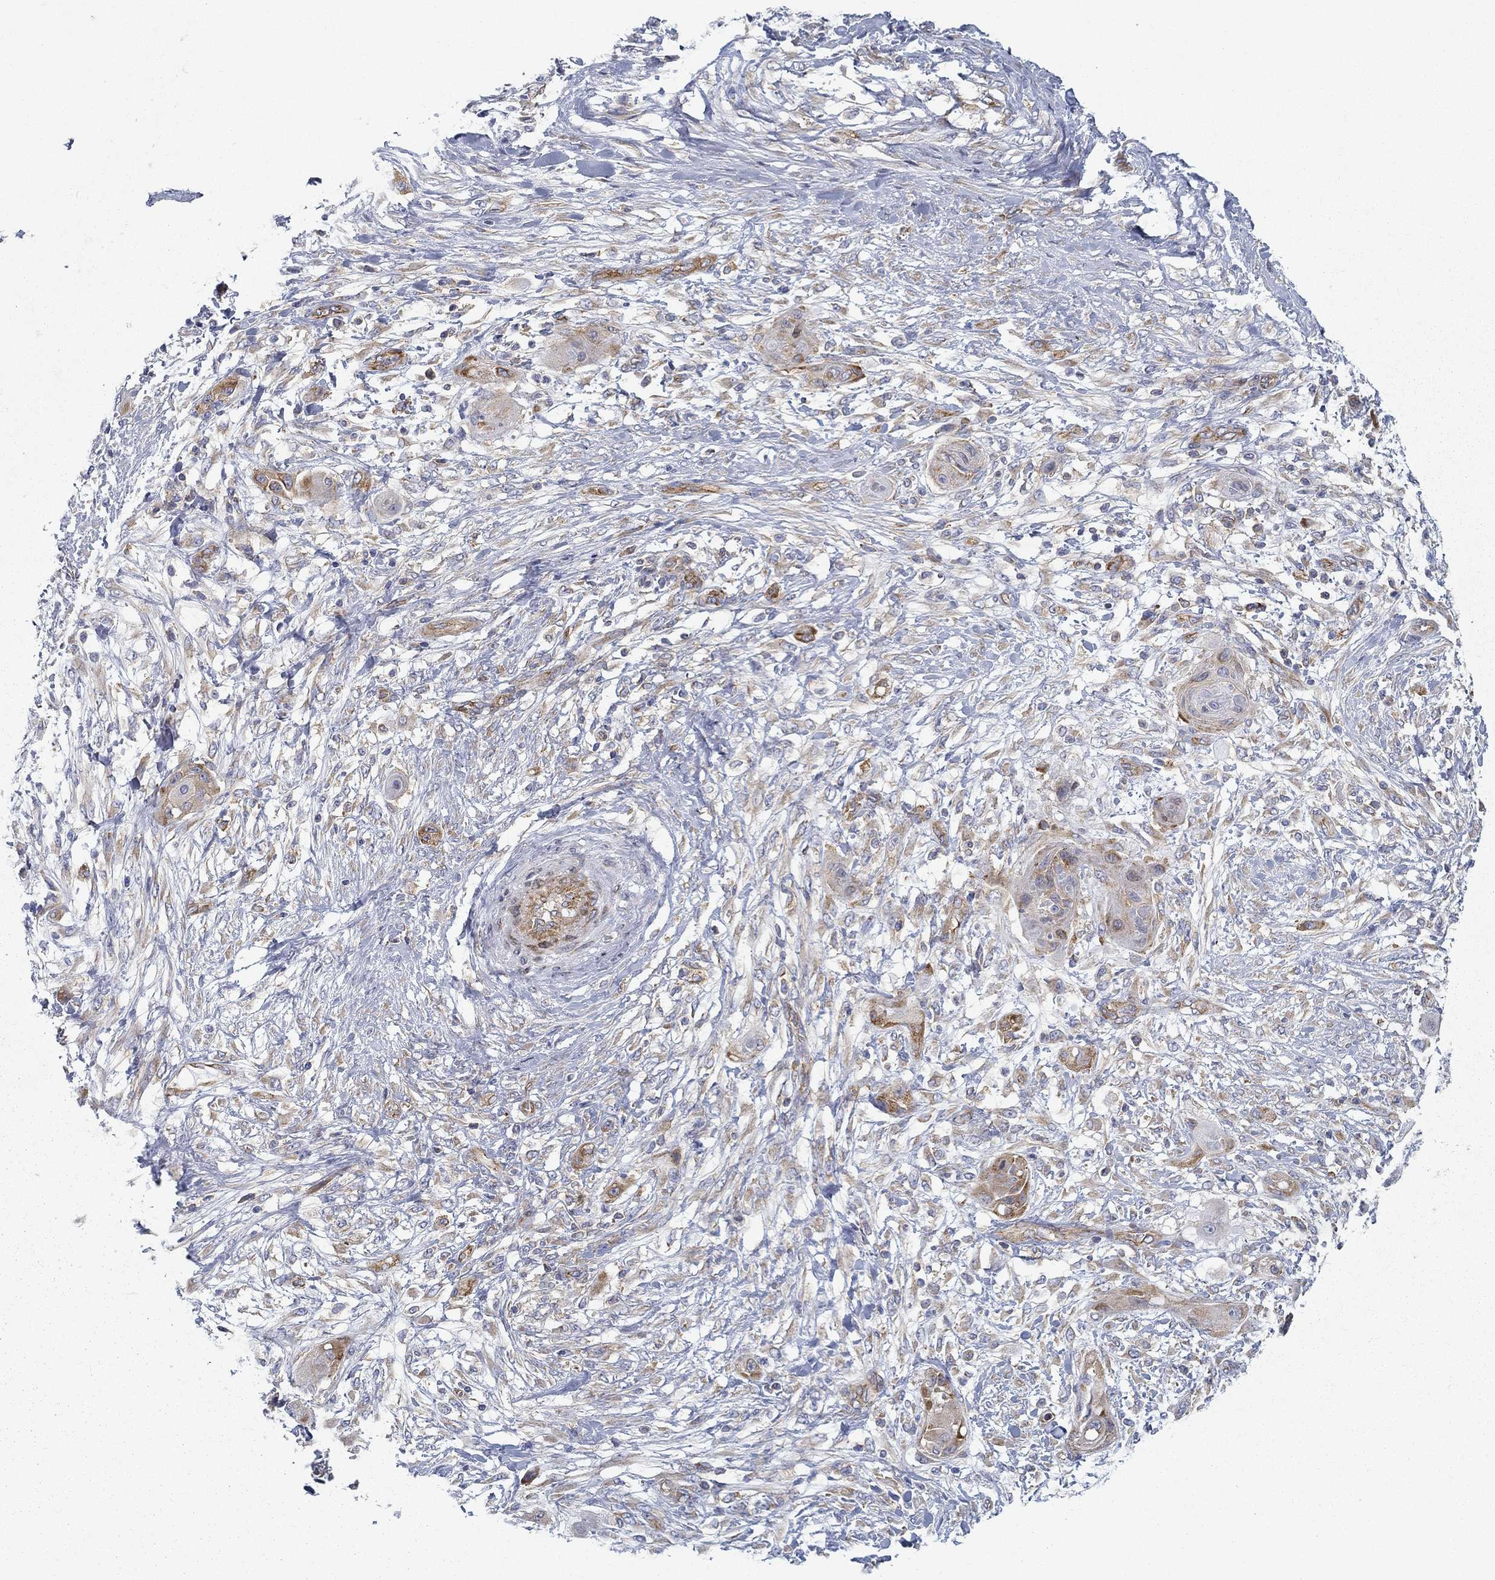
{"staining": {"intensity": "strong", "quantity": "<25%", "location": "cytoplasmic/membranous"}, "tissue": "skin cancer", "cell_type": "Tumor cells", "image_type": "cancer", "snomed": [{"axis": "morphology", "description": "Squamous cell carcinoma, NOS"}, {"axis": "topography", "description": "Skin"}], "caption": "Skin squamous cell carcinoma stained with a brown dye shows strong cytoplasmic/membranous positive positivity in approximately <25% of tumor cells.", "gene": "FXR1", "patient": {"sex": "male", "age": 62}}